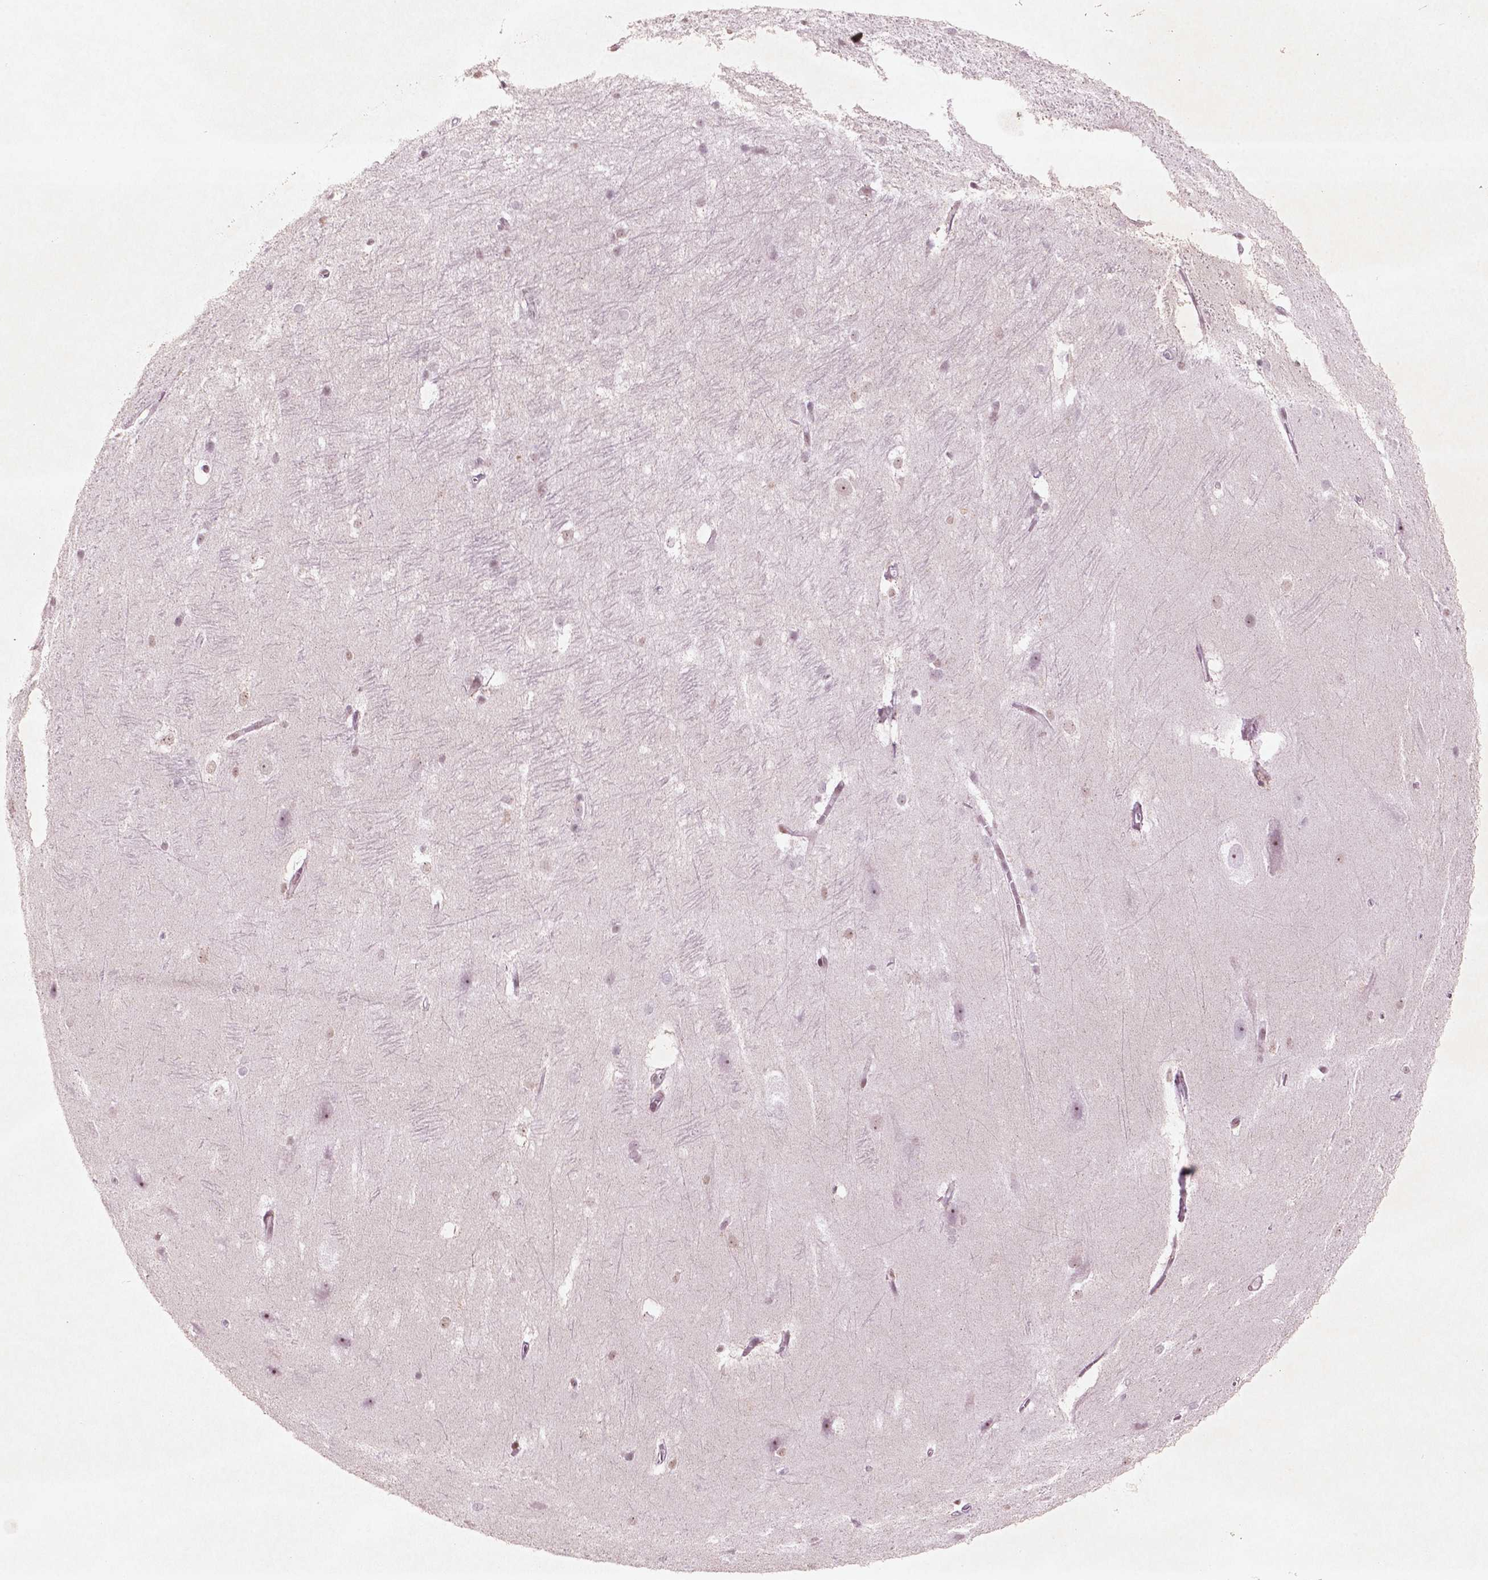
{"staining": {"intensity": "weak", "quantity": "25%-75%", "location": "nuclear"}, "tissue": "hippocampus", "cell_type": "Glial cells", "image_type": "normal", "snomed": [{"axis": "morphology", "description": "Normal tissue, NOS"}, {"axis": "topography", "description": "Cerebral cortex"}, {"axis": "topography", "description": "Hippocampus"}], "caption": "DAB (3,3'-diaminobenzidine) immunohistochemical staining of unremarkable hippocampus reveals weak nuclear protein staining in about 25%-75% of glial cells. (DAB (3,3'-diaminobenzidine) IHC, brown staining for protein, blue staining for nuclei).", "gene": "HMG20B", "patient": {"sex": "female", "age": 19}}